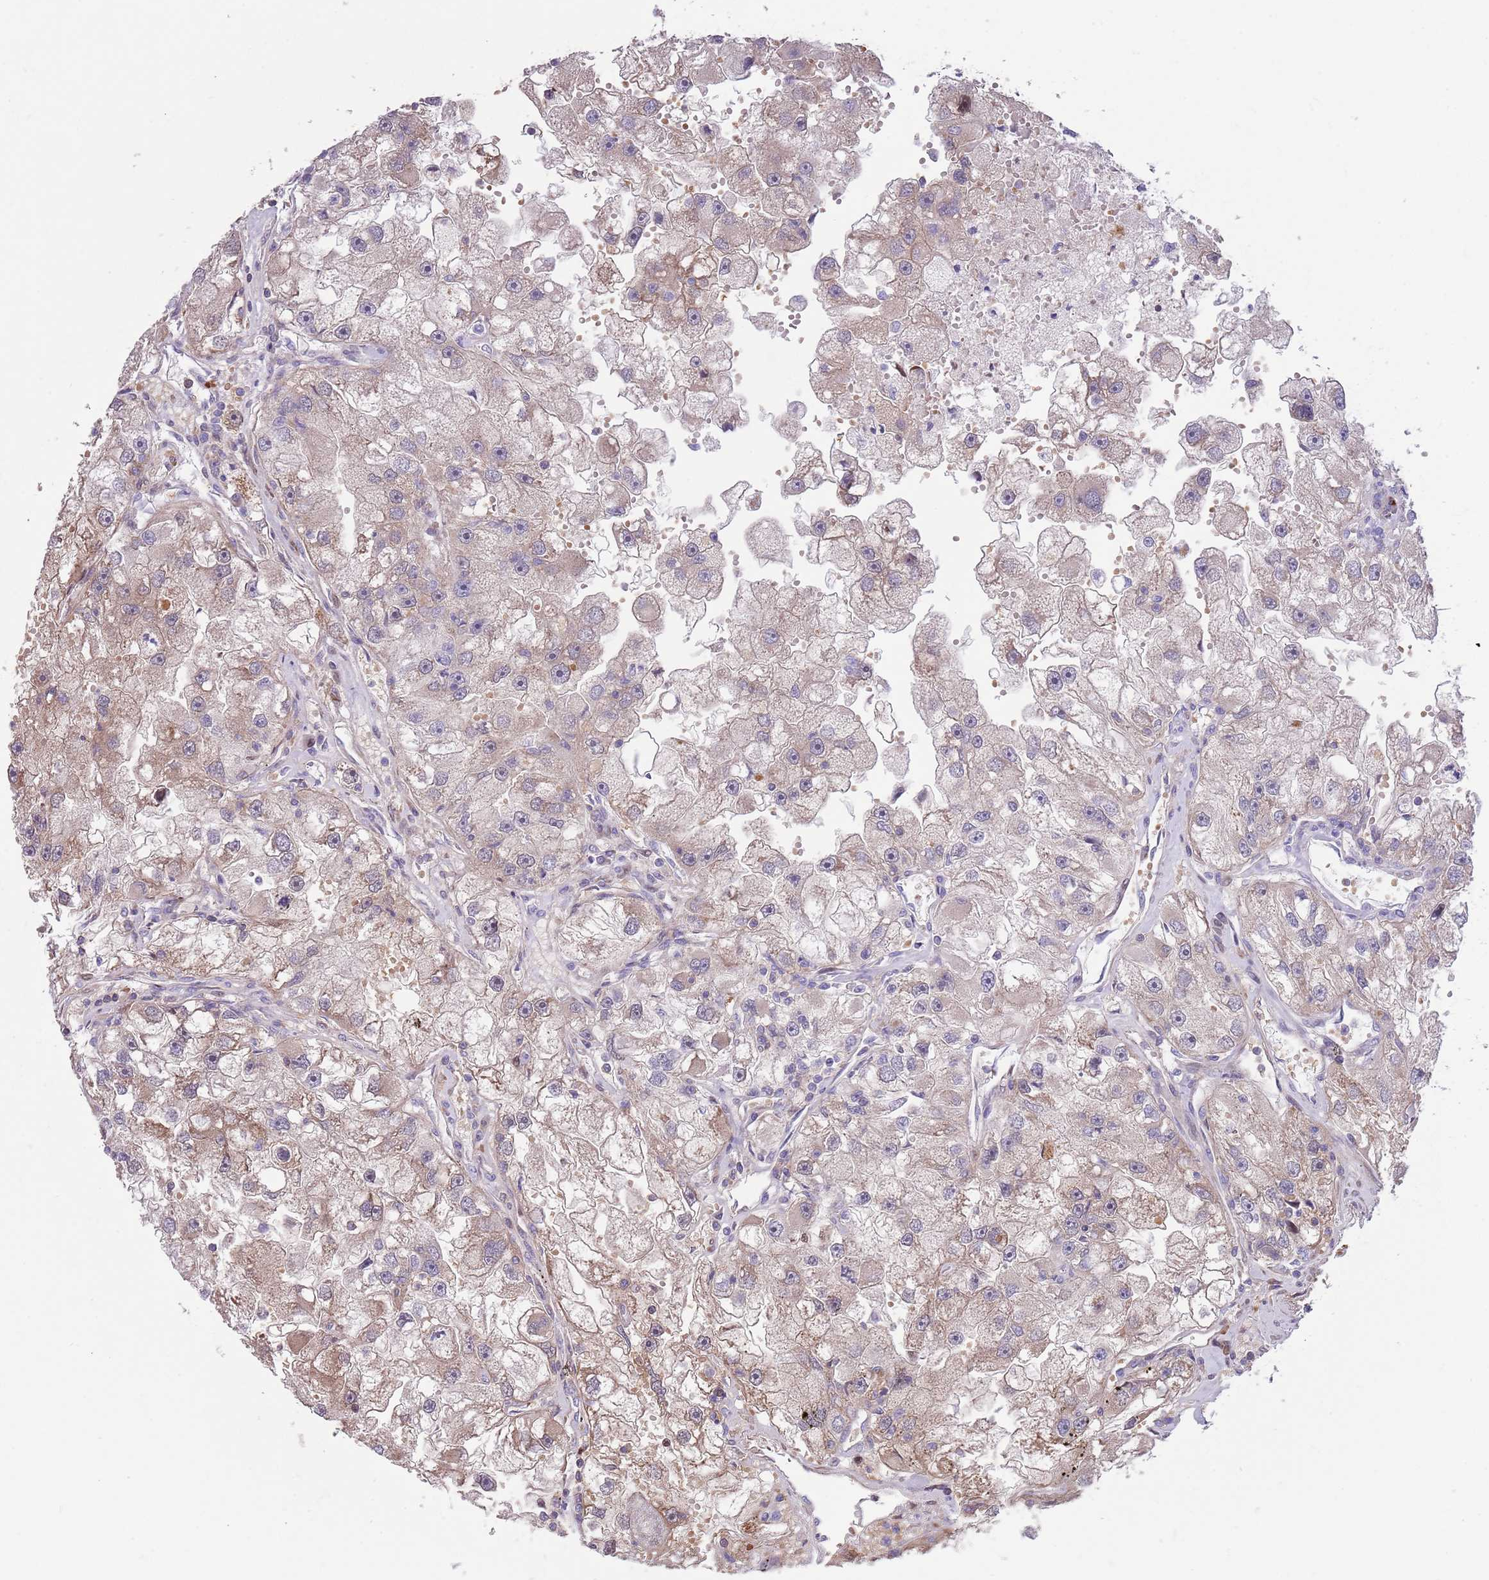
{"staining": {"intensity": "weak", "quantity": "25%-75%", "location": "cytoplasmic/membranous"}, "tissue": "renal cancer", "cell_type": "Tumor cells", "image_type": "cancer", "snomed": [{"axis": "morphology", "description": "Adenocarcinoma, NOS"}, {"axis": "topography", "description": "Kidney"}], "caption": "Protein analysis of adenocarcinoma (renal) tissue shows weak cytoplasmic/membranous positivity in approximately 25%-75% of tumor cells. (Brightfield microscopy of DAB IHC at high magnification).", "gene": "ZNF14", "patient": {"sex": "male", "age": 63}}